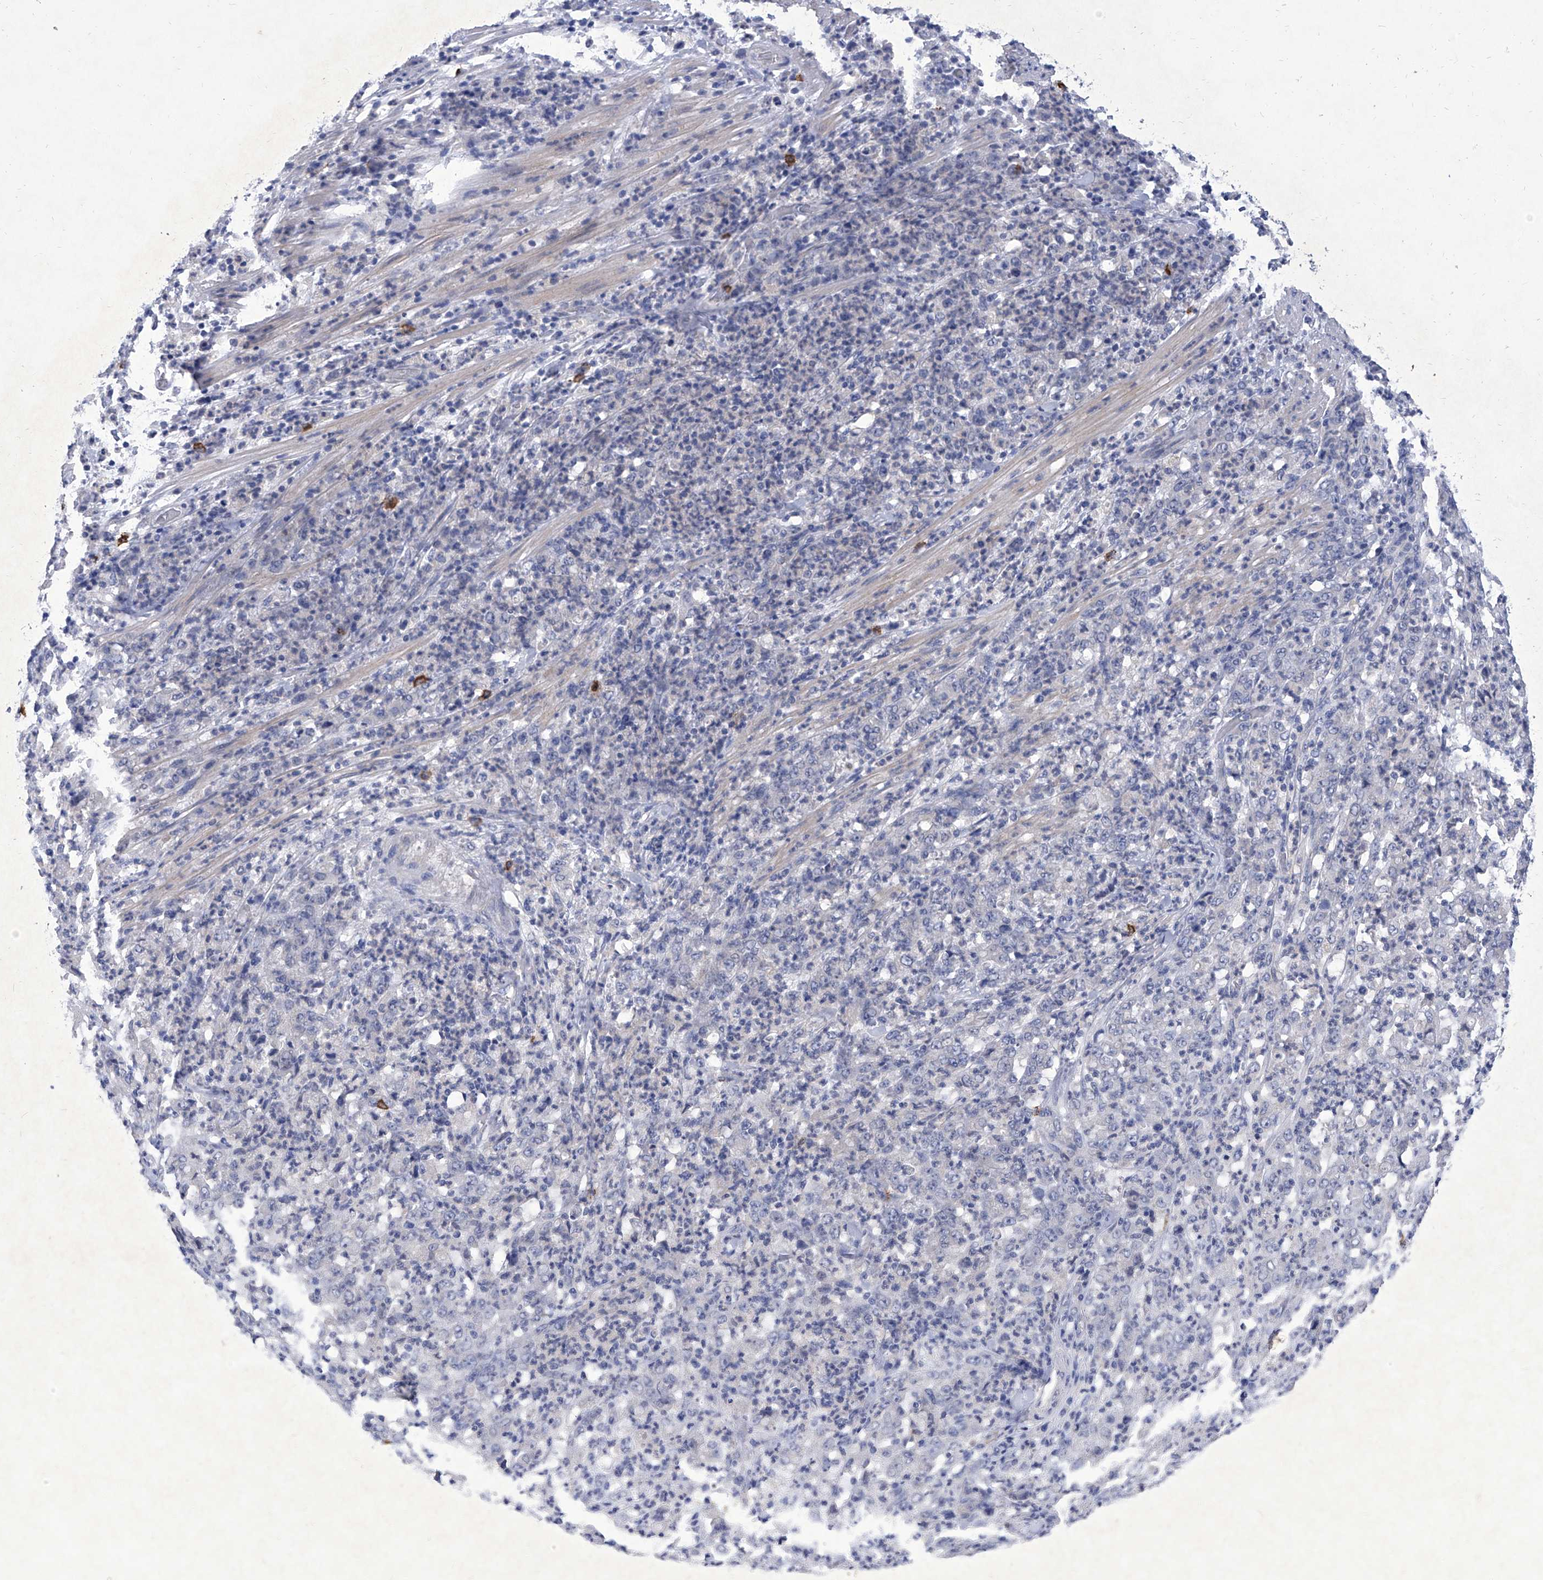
{"staining": {"intensity": "negative", "quantity": "none", "location": "none"}, "tissue": "stomach cancer", "cell_type": "Tumor cells", "image_type": "cancer", "snomed": [{"axis": "morphology", "description": "Adenocarcinoma, NOS"}, {"axis": "topography", "description": "Stomach, lower"}], "caption": "Immunohistochemical staining of stomach cancer shows no significant positivity in tumor cells. The staining was performed using DAB to visualize the protein expression in brown, while the nuclei were stained in blue with hematoxylin (Magnification: 20x).", "gene": "IFNL2", "patient": {"sex": "female", "age": 71}}